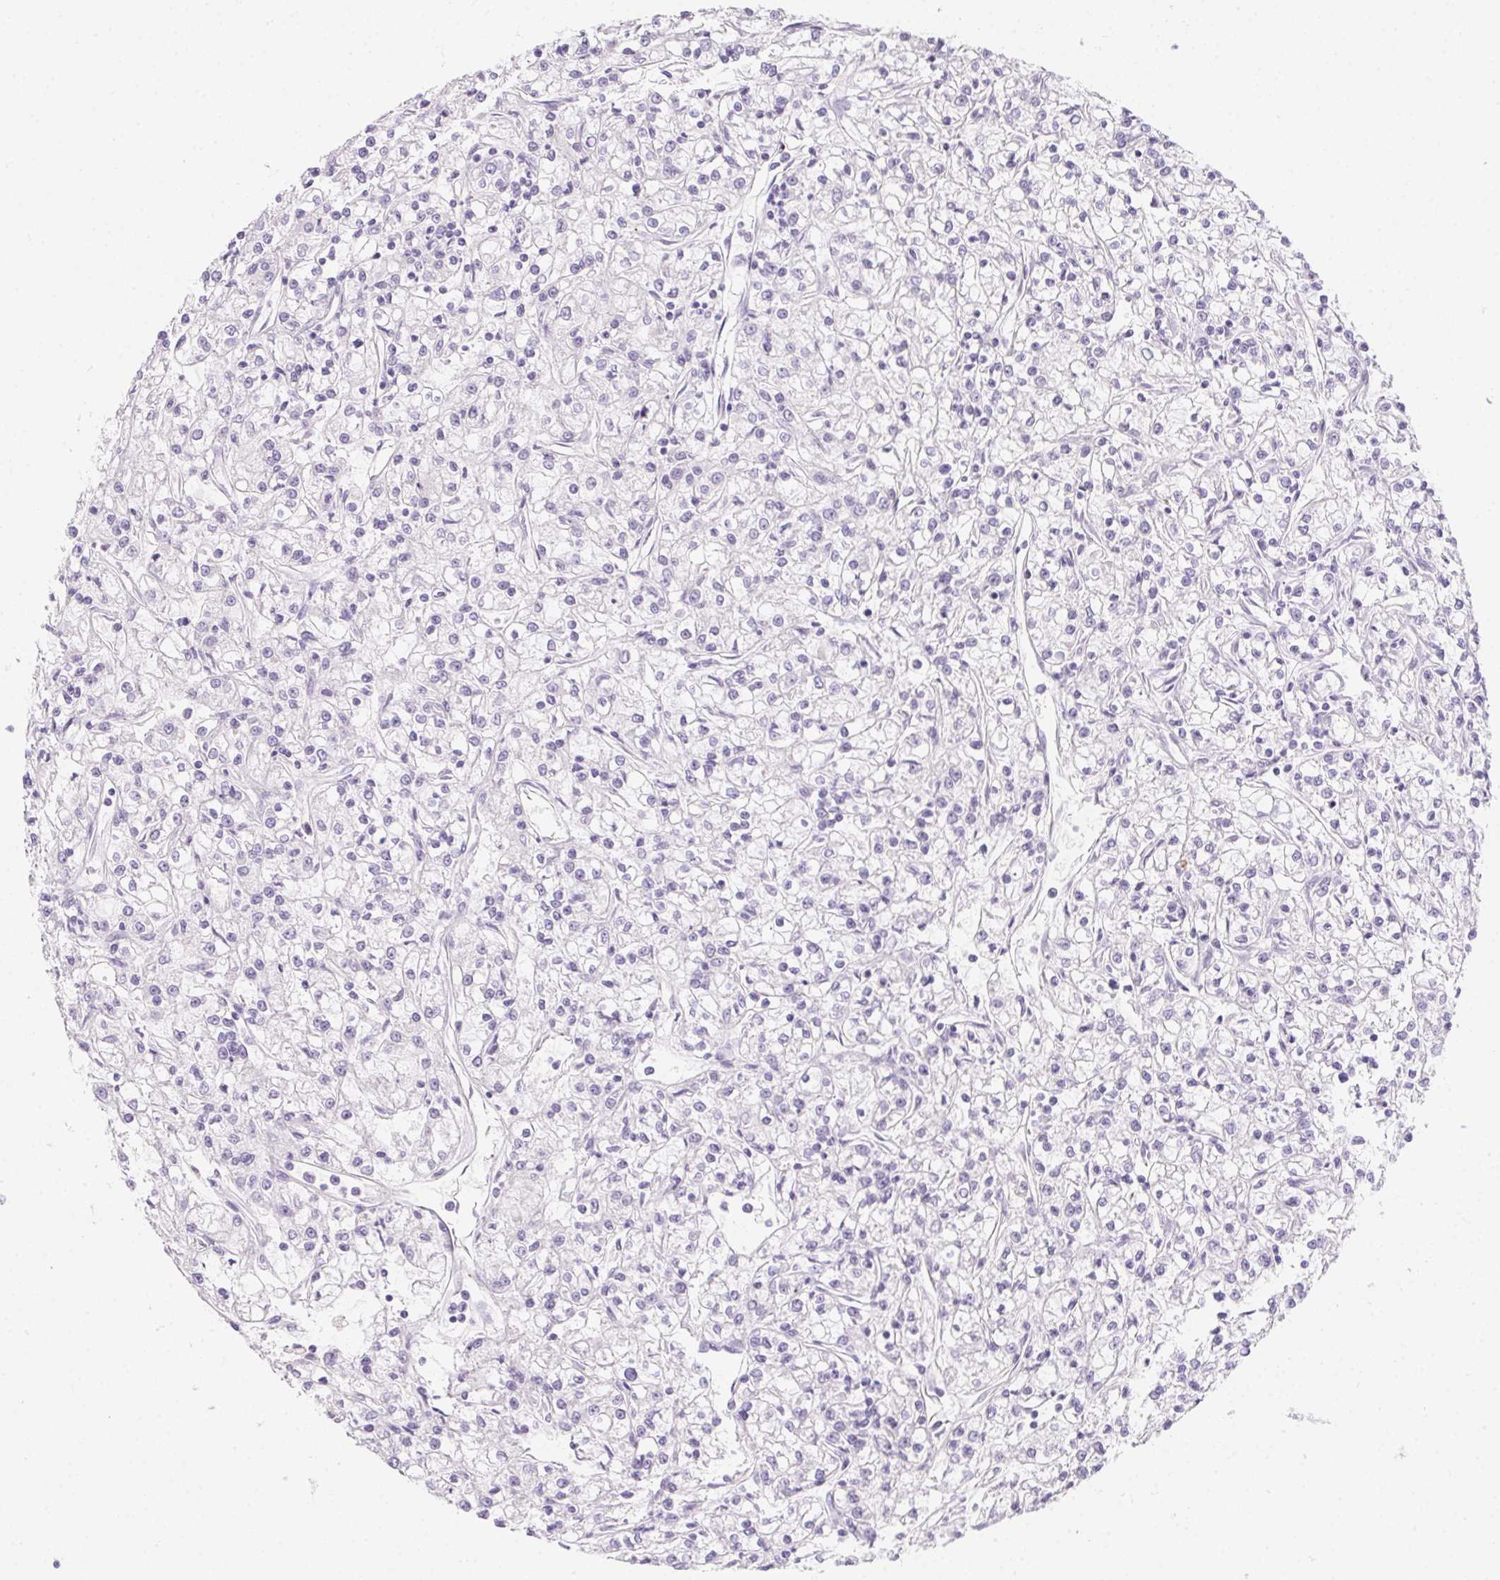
{"staining": {"intensity": "negative", "quantity": "none", "location": "none"}, "tissue": "renal cancer", "cell_type": "Tumor cells", "image_type": "cancer", "snomed": [{"axis": "morphology", "description": "Adenocarcinoma, NOS"}, {"axis": "topography", "description": "Kidney"}], "caption": "Tumor cells show no significant expression in adenocarcinoma (renal). The staining is performed using DAB brown chromogen with nuclei counter-stained in using hematoxylin.", "gene": "MYL4", "patient": {"sex": "female", "age": 59}}